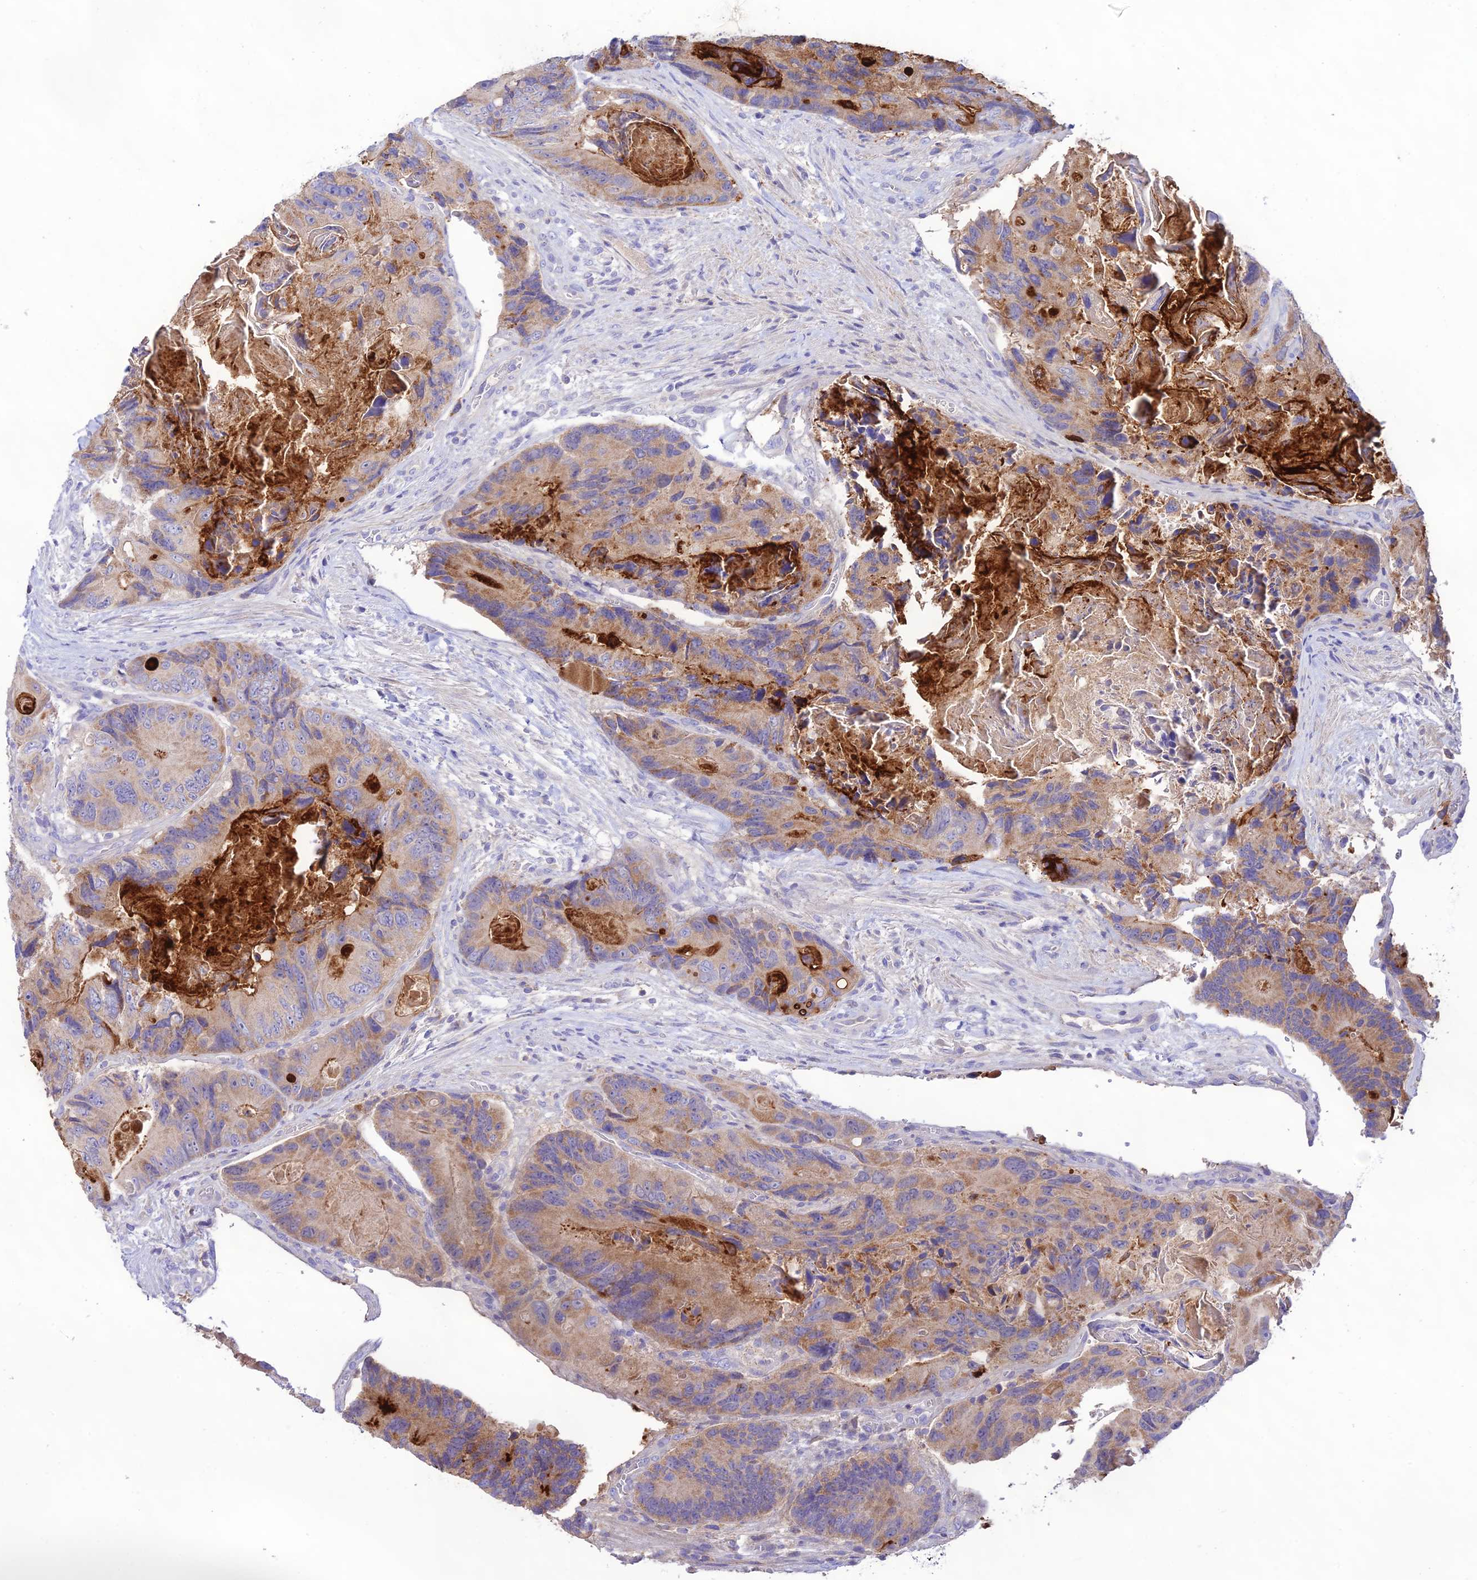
{"staining": {"intensity": "moderate", "quantity": "<25%", "location": "cytoplasmic/membranous"}, "tissue": "colorectal cancer", "cell_type": "Tumor cells", "image_type": "cancer", "snomed": [{"axis": "morphology", "description": "Adenocarcinoma, NOS"}, {"axis": "topography", "description": "Colon"}], "caption": "Colorectal cancer (adenocarcinoma) was stained to show a protein in brown. There is low levels of moderate cytoplasmic/membranous positivity in about <25% of tumor cells.", "gene": "NLRP9", "patient": {"sex": "male", "age": 84}}